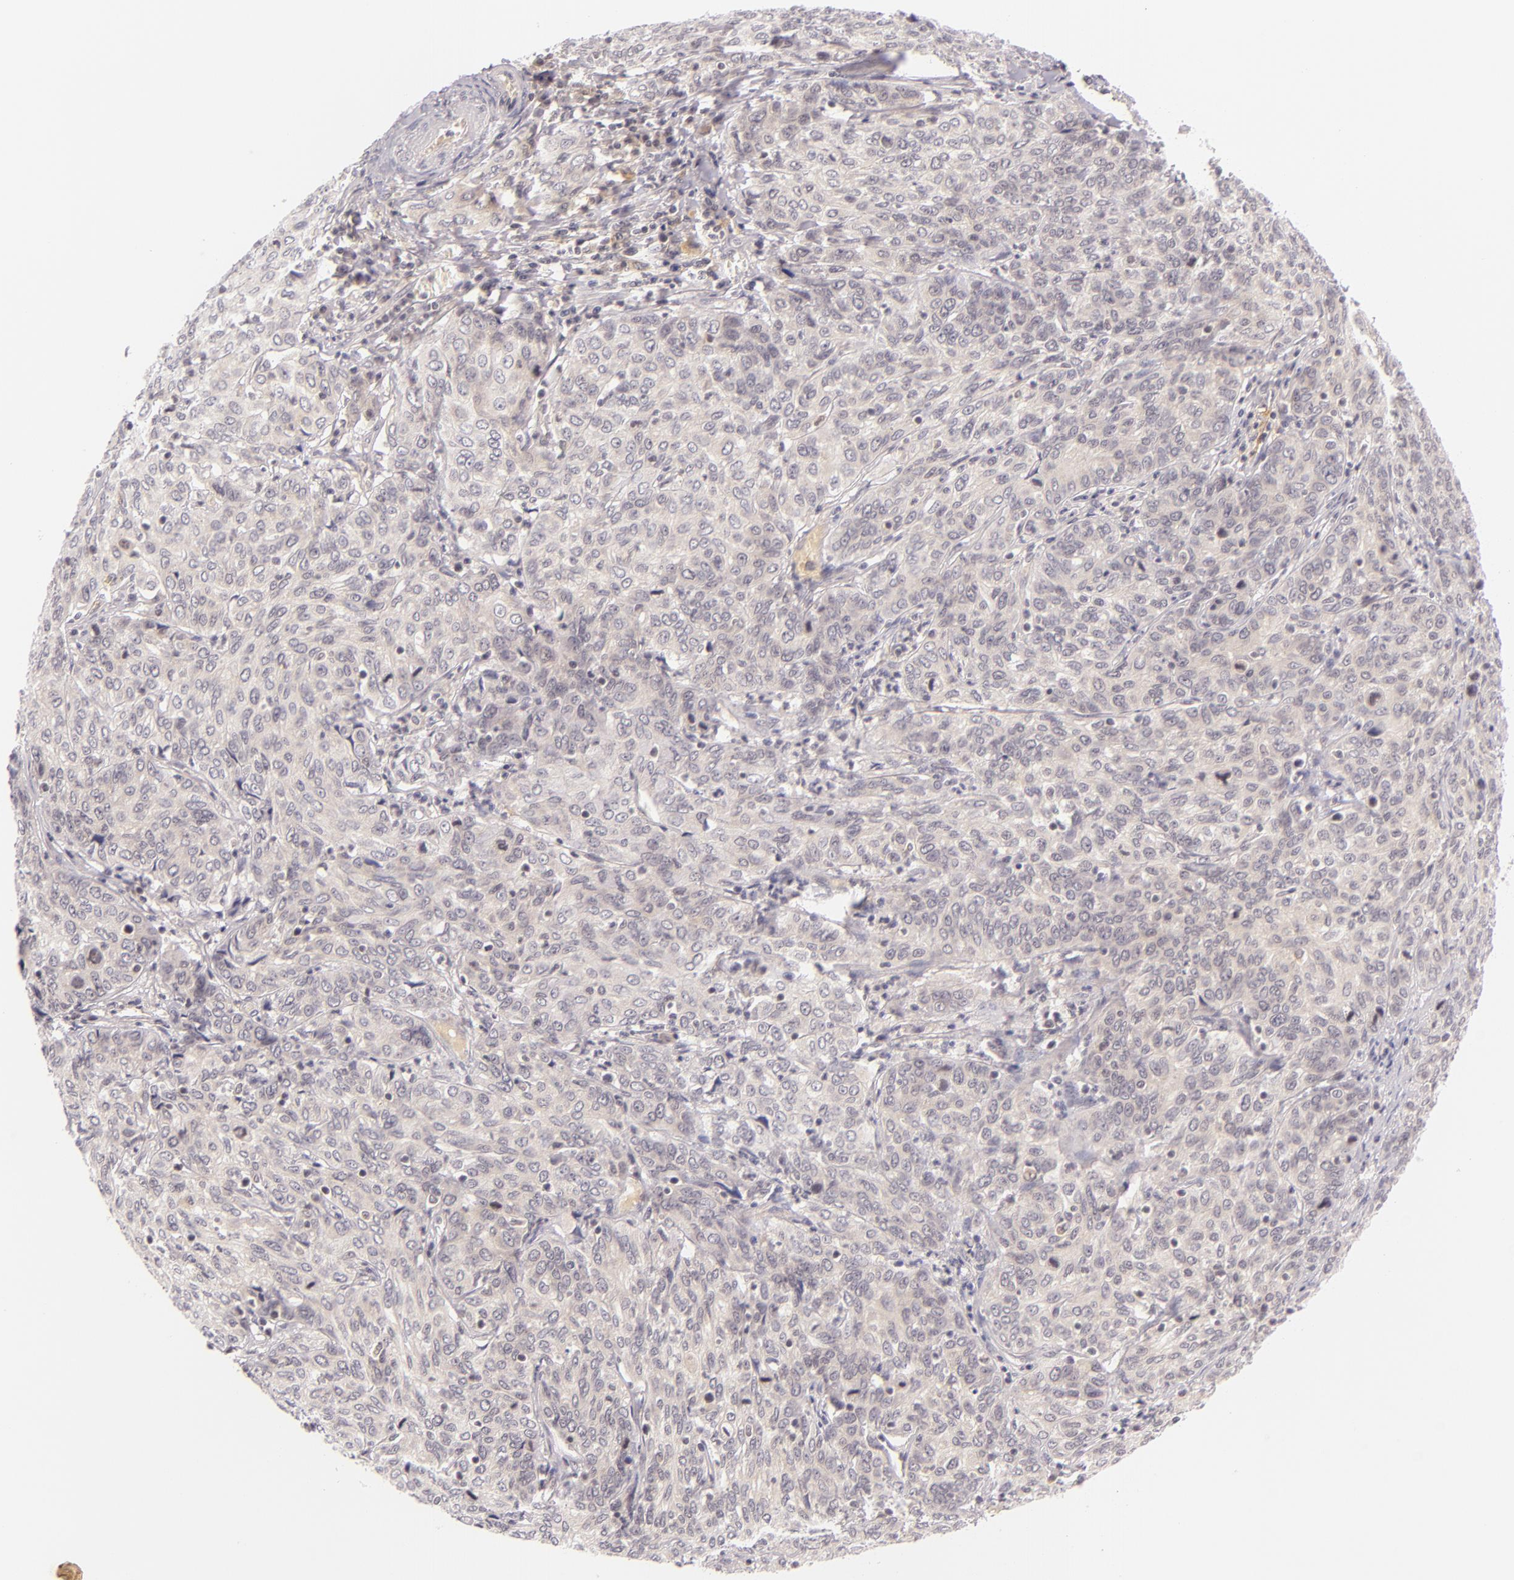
{"staining": {"intensity": "negative", "quantity": "none", "location": "none"}, "tissue": "cervical cancer", "cell_type": "Tumor cells", "image_type": "cancer", "snomed": [{"axis": "morphology", "description": "Squamous cell carcinoma, NOS"}, {"axis": "topography", "description": "Cervix"}], "caption": "High power microscopy photomicrograph of an immunohistochemistry (IHC) image of cervical squamous cell carcinoma, revealing no significant positivity in tumor cells.", "gene": "CASP8", "patient": {"sex": "female", "age": 38}}